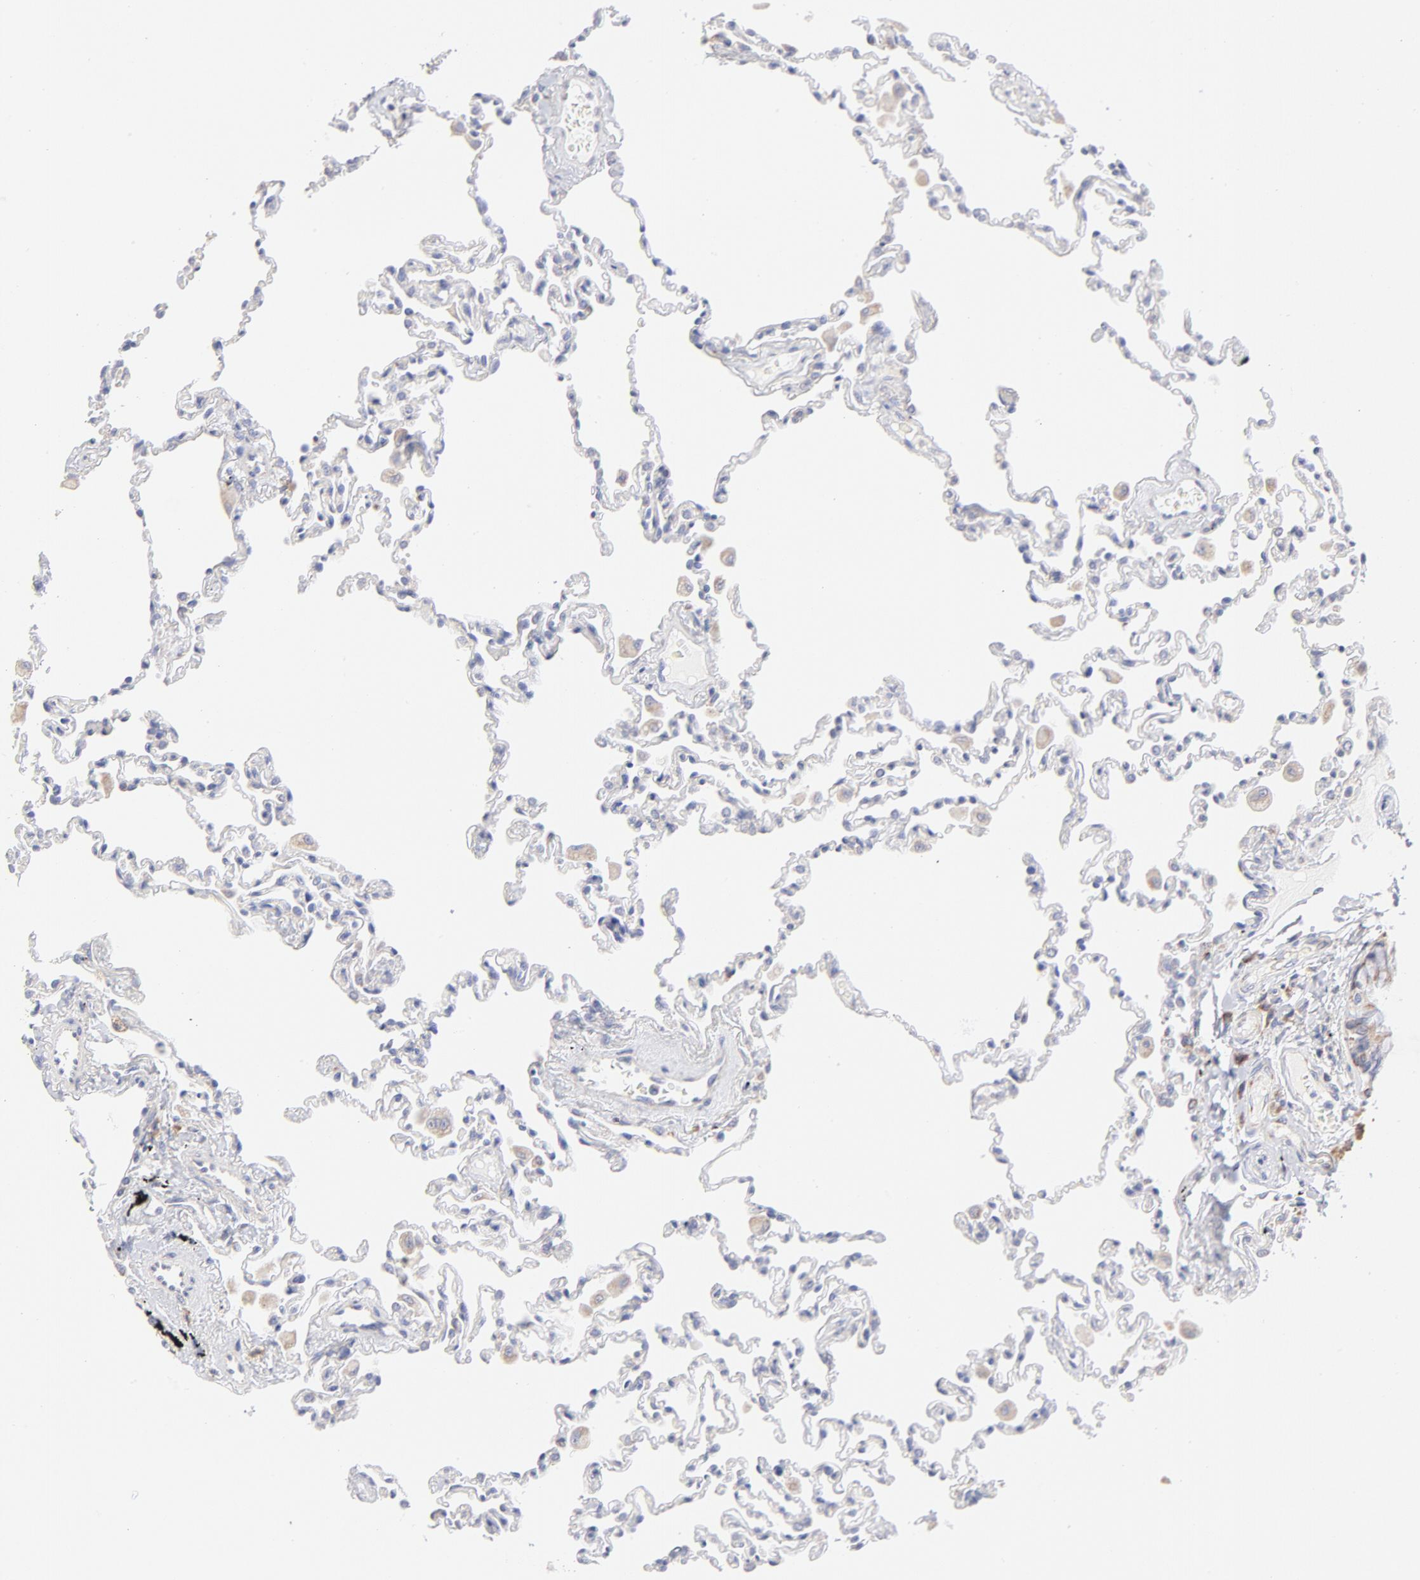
{"staining": {"intensity": "negative", "quantity": "none", "location": "none"}, "tissue": "lung", "cell_type": "Alveolar cells", "image_type": "normal", "snomed": [{"axis": "morphology", "description": "Normal tissue, NOS"}, {"axis": "topography", "description": "Lung"}], "caption": "Immunohistochemical staining of unremarkable lung exhibits no significant staining in alveolar cells. (DAB immunohistochemistry visualized using brightfield microscopy, high magnification).", "gene": "TIMM8A", "patient": {"sex": "male", "age": 59}}